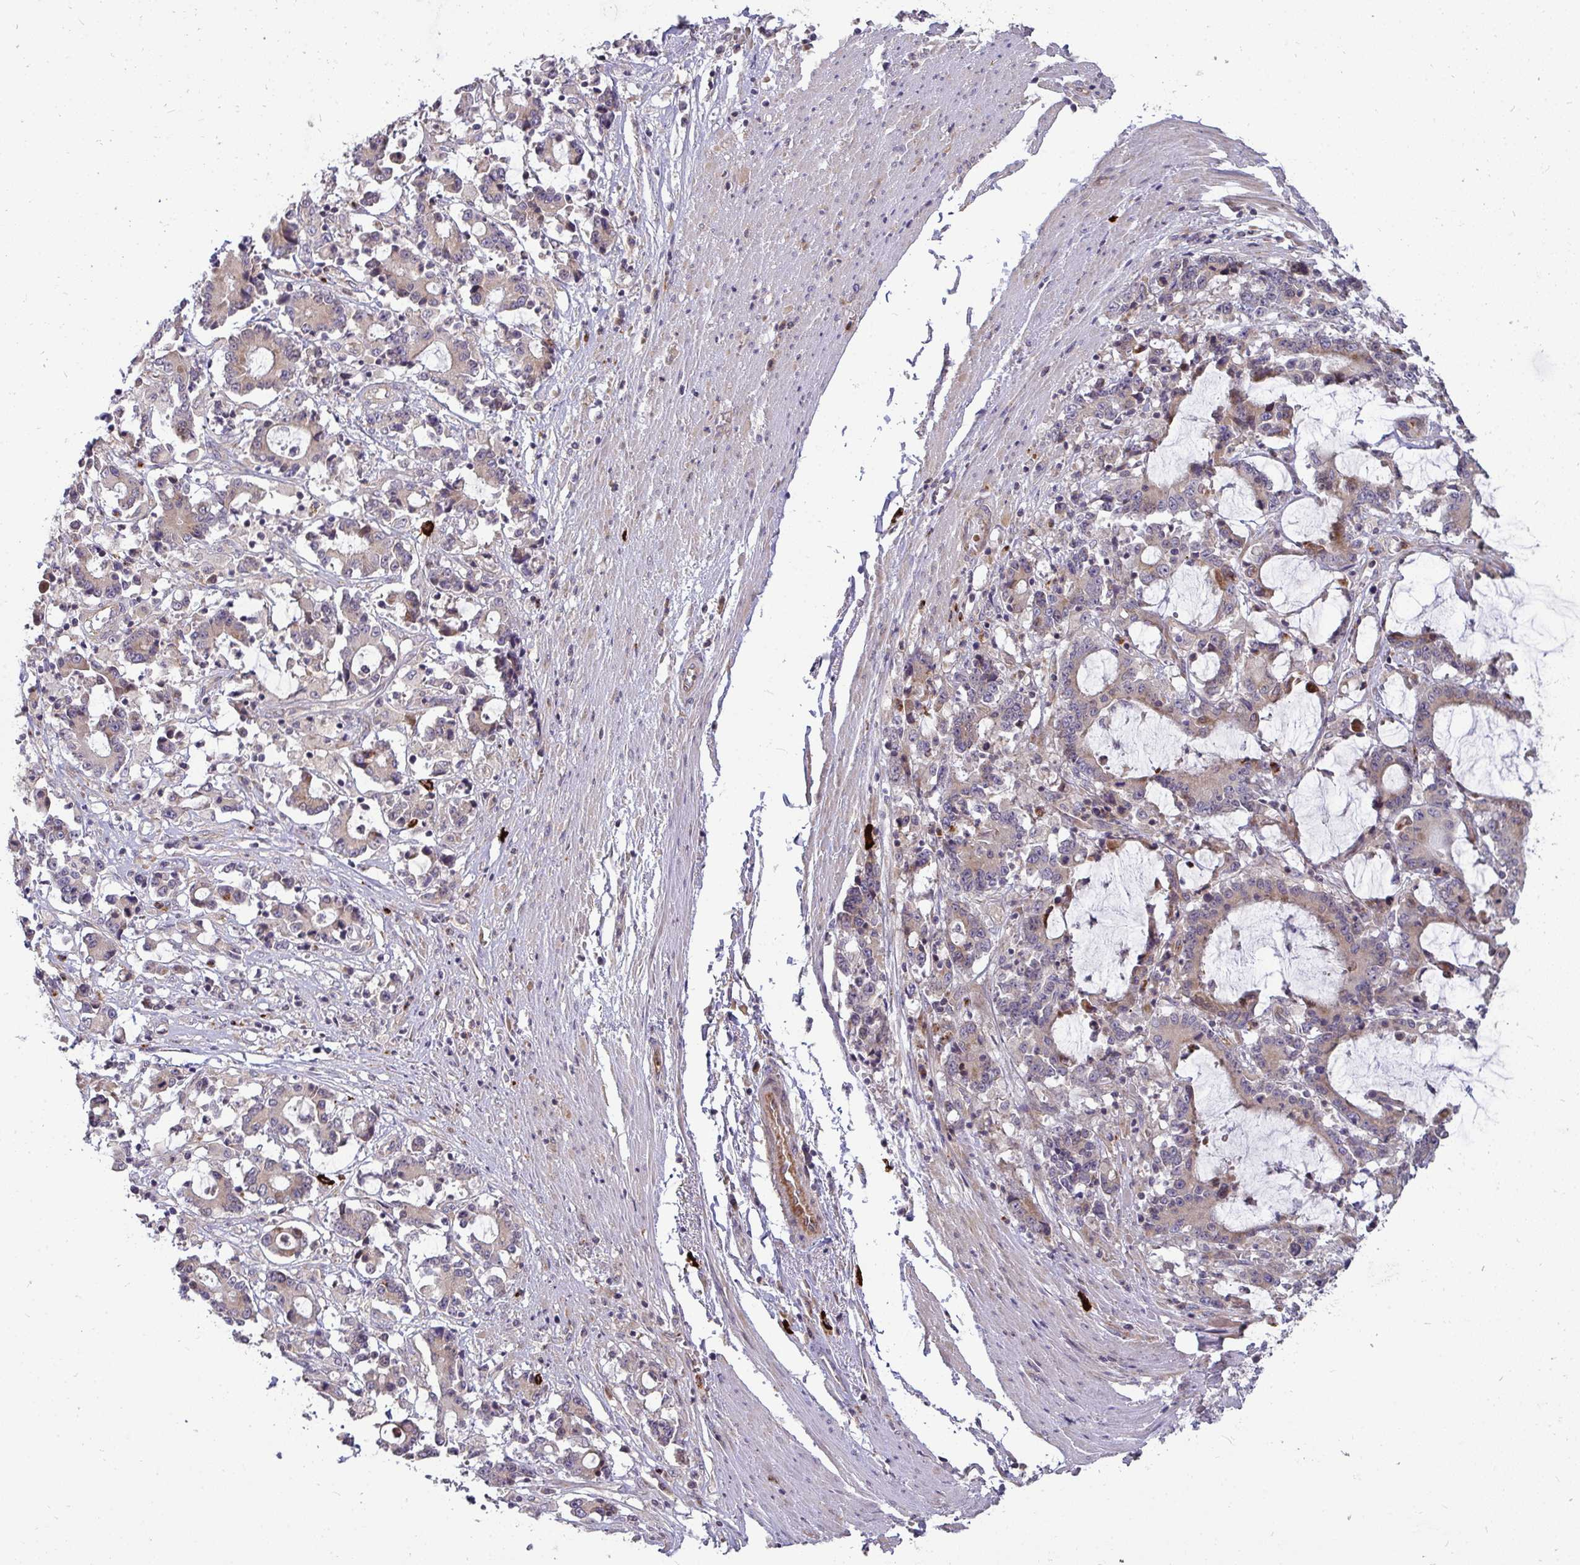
{"staining": {"intensity": "weak", "quantity": "25%-75%", "location": "cytoplasmic/membranous"}, "tissue": "stomach cancer", "cell_type": "Tumor cells", "image_type": "cancer", "snomed": [{"axis": "morphology", "description": "Adenocarcinoma, NOS"}, {"axis": "topography", "description": "Stomach, upper"}], "caption": "Immunohistochemistry (IHC) of human stomach cancer (adenocarcinoma) exhibits low levels of weak cytoplasmic/membranous staining in approximately 25%-75% of tumor cells. Using DAB (brown) and hematoxylin (blue) stains, captured at high magnification using brightfield microscopy.", "gene": "SH2D1B", "patient": {"sex": "male", "age": 68}}